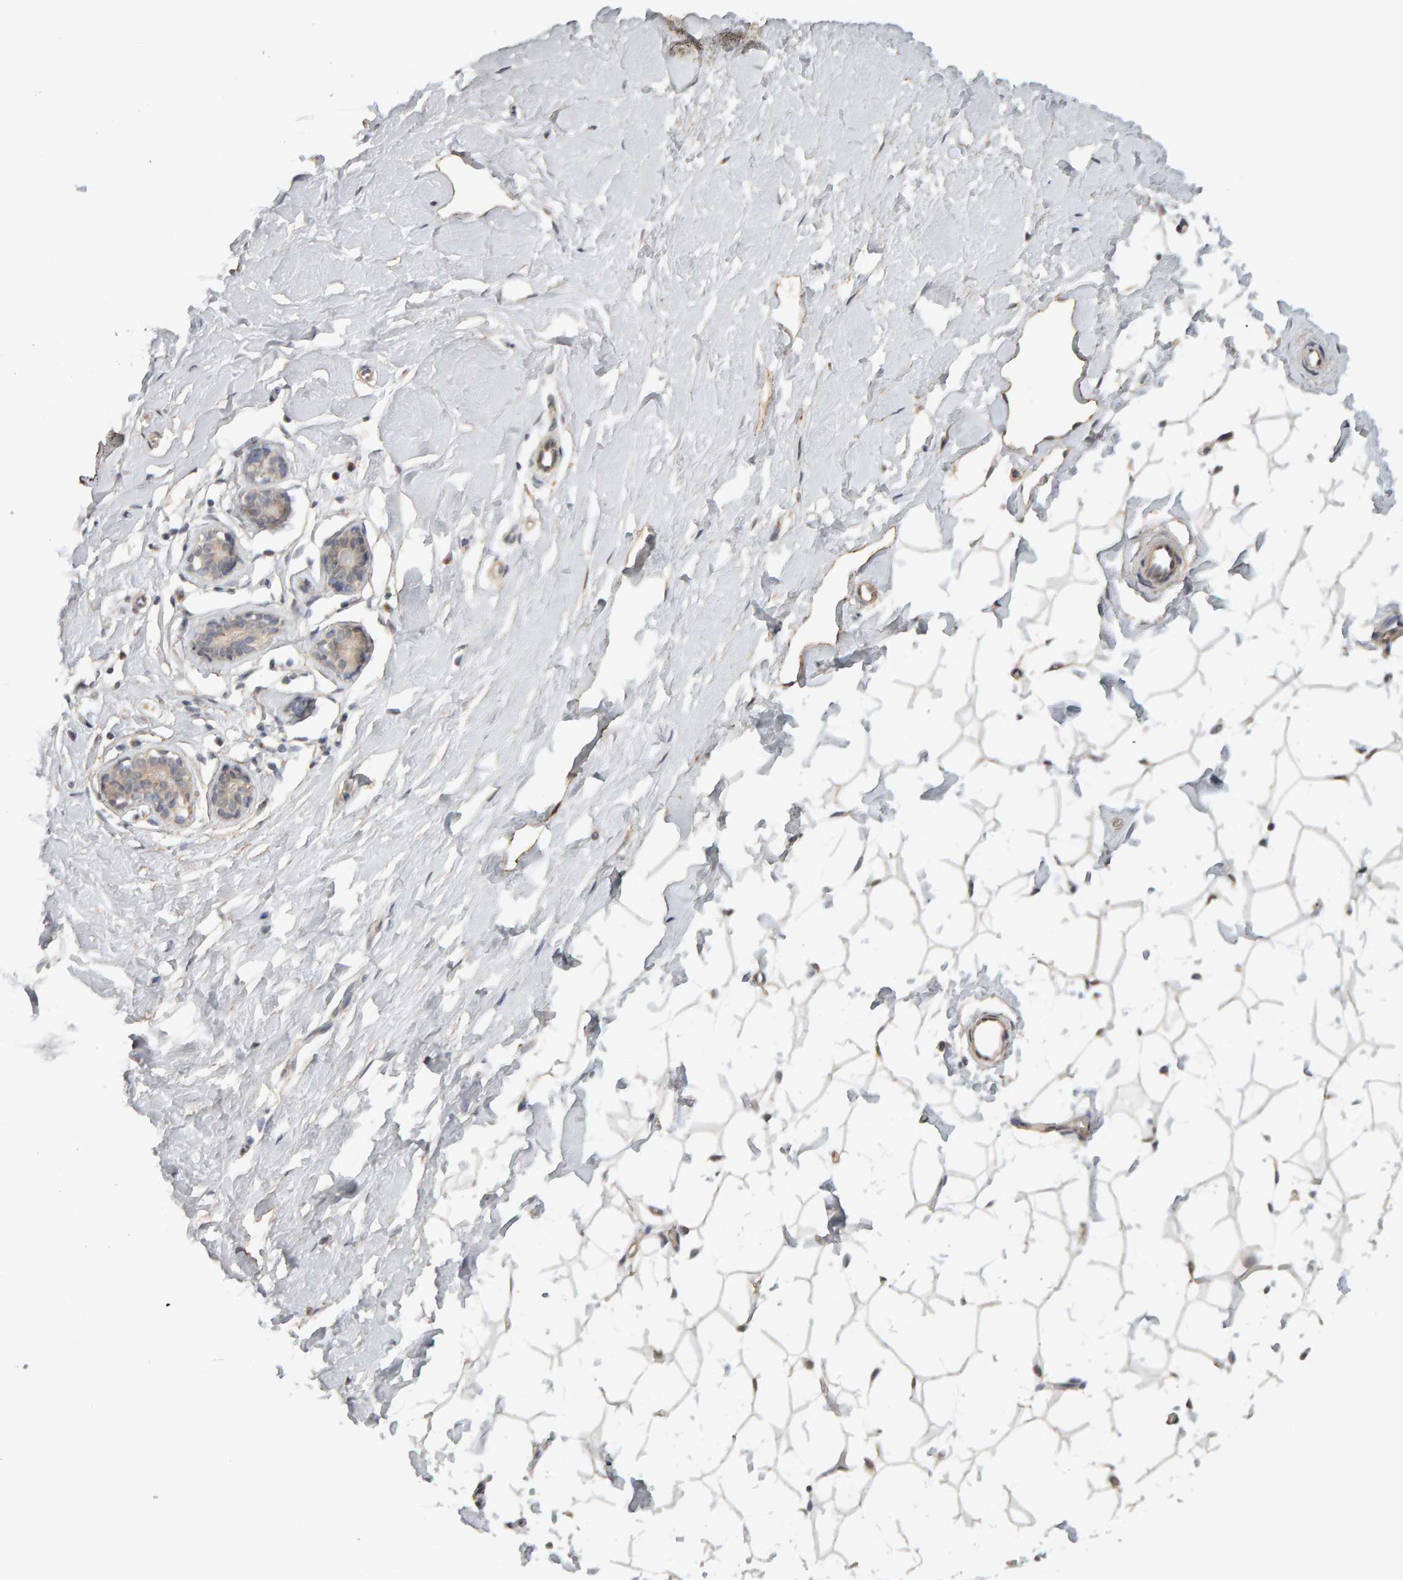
{"staining": {"intensity": "moderate", "quantity": "25%-75%", "location": "cytoplasmic/membranous,nuclear"}, "tissue": "breast", "cell_type": "Adipocytes", "image_type": "normal", "snomed": [{"axis": "morphology", "description": "Normal tissue, NOS"}, {"axis": "topography", "description": "Breast"}], "caption": "DAB (3,3'-diaminobenzidine) immunohistochemical staining of unremarkable breast demonstrates moderate cytoplasmic/membranous,nuclear protein staining in about 25%-75% of adipocytes. Immunohistochemistry stains the protein in brown and the nuclei are stained blue.", "gene": "CDCA5", "patient": {"sex": "female", "age": 23}}